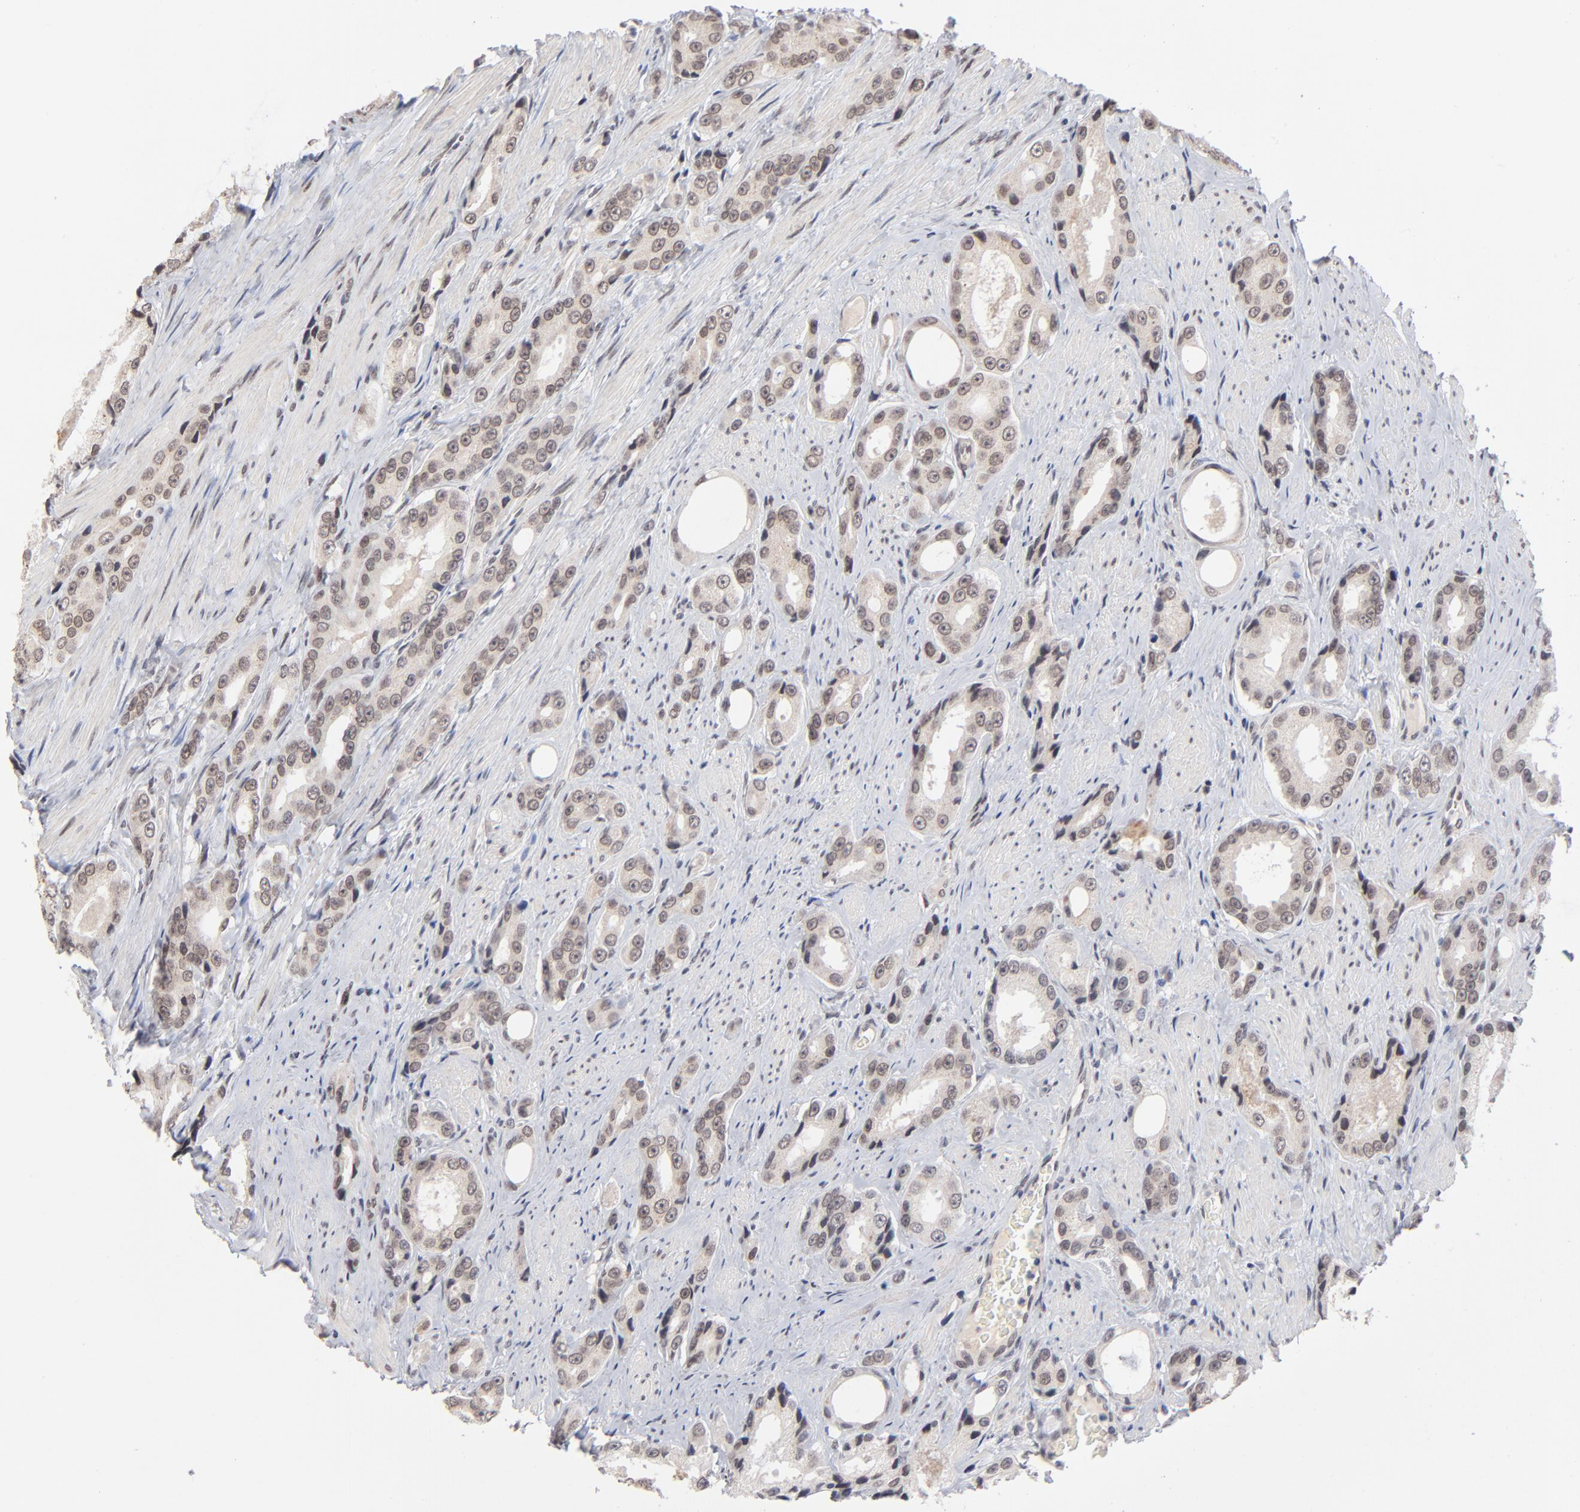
{"staining": {"intensity": "negative", "quantity": "none", "location": "none"}, "tissue": "prostate cancer", "cell_type": "Tumor cells", "image_type": "cancer", "snomed": [{"axis": "morphology", "description": "Adenocarcinoma, Medium grade"}, {"axis": "topography", "description": "Prostate"}], "caption": "Immunohistochemistry of human prostate cancer reveals no positivity in tumor cells. (Stains: DAB (3,3'-diaminobenzidine) immunohistochemistry (IHC) with hematoxylin counter stain, Microscopy: brightfield microscopy at high magnification).", "gene": "MBIP", "patient": {"sex": "male", "age": 60}}